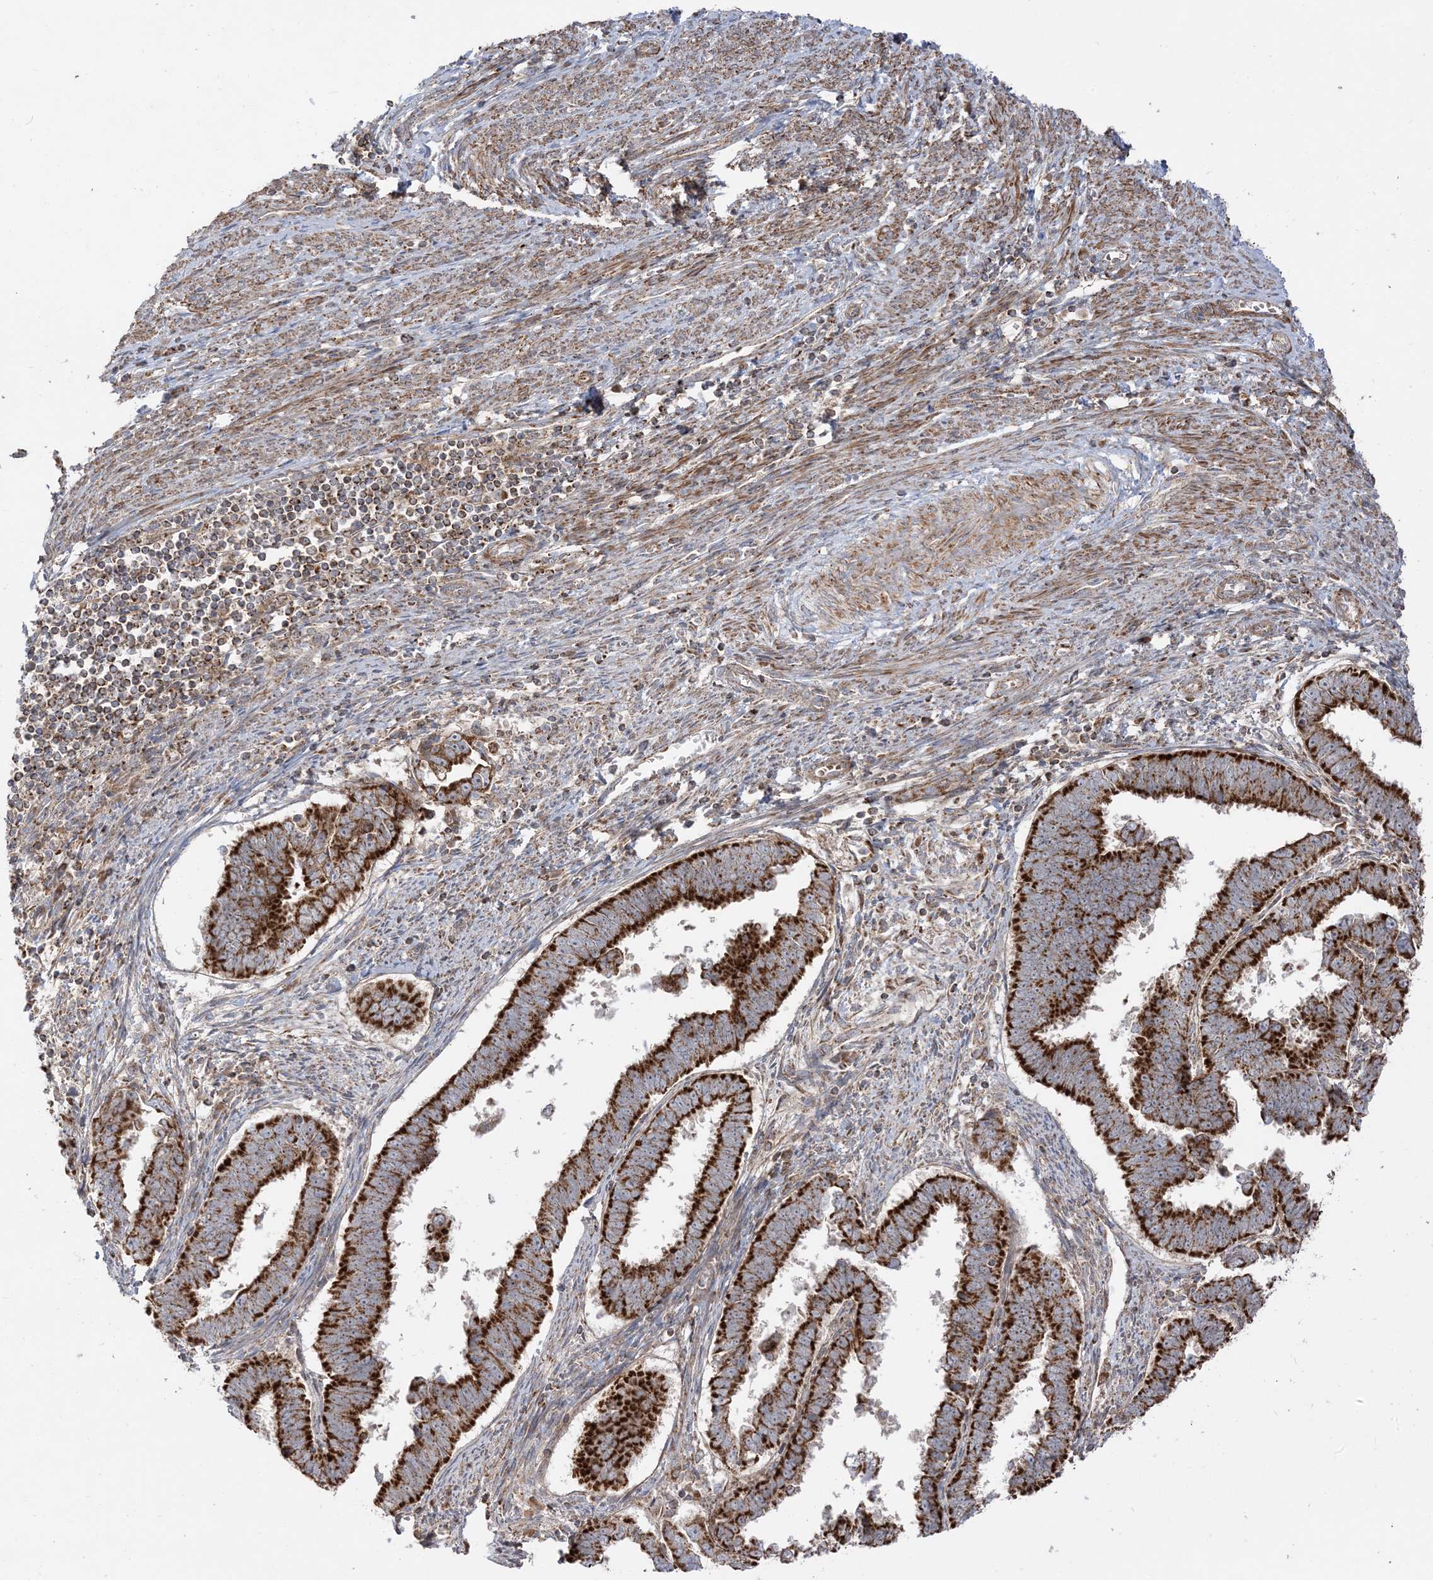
{"staining": {"intensity": "strong", "quantity": ">75%", "location": "cytoplasmic/membranous"}, "tissue": "endometrial cancer", "cell_type": "Tumor cells", "image_type": "cancer", "snomed": [{"axis": "morphology", "description": "Adenocarcinoma, NOS"}, {"axis": "topography", "description": "Endometrium"}], "caption": "The histopathology image displays a brown stain indicating the presence of a protein in the cytoplasmic/membranous of tumor cells in endometrial cancer.", "gene": "AARS2", "patient": {"sex": "female", "age": 75}}